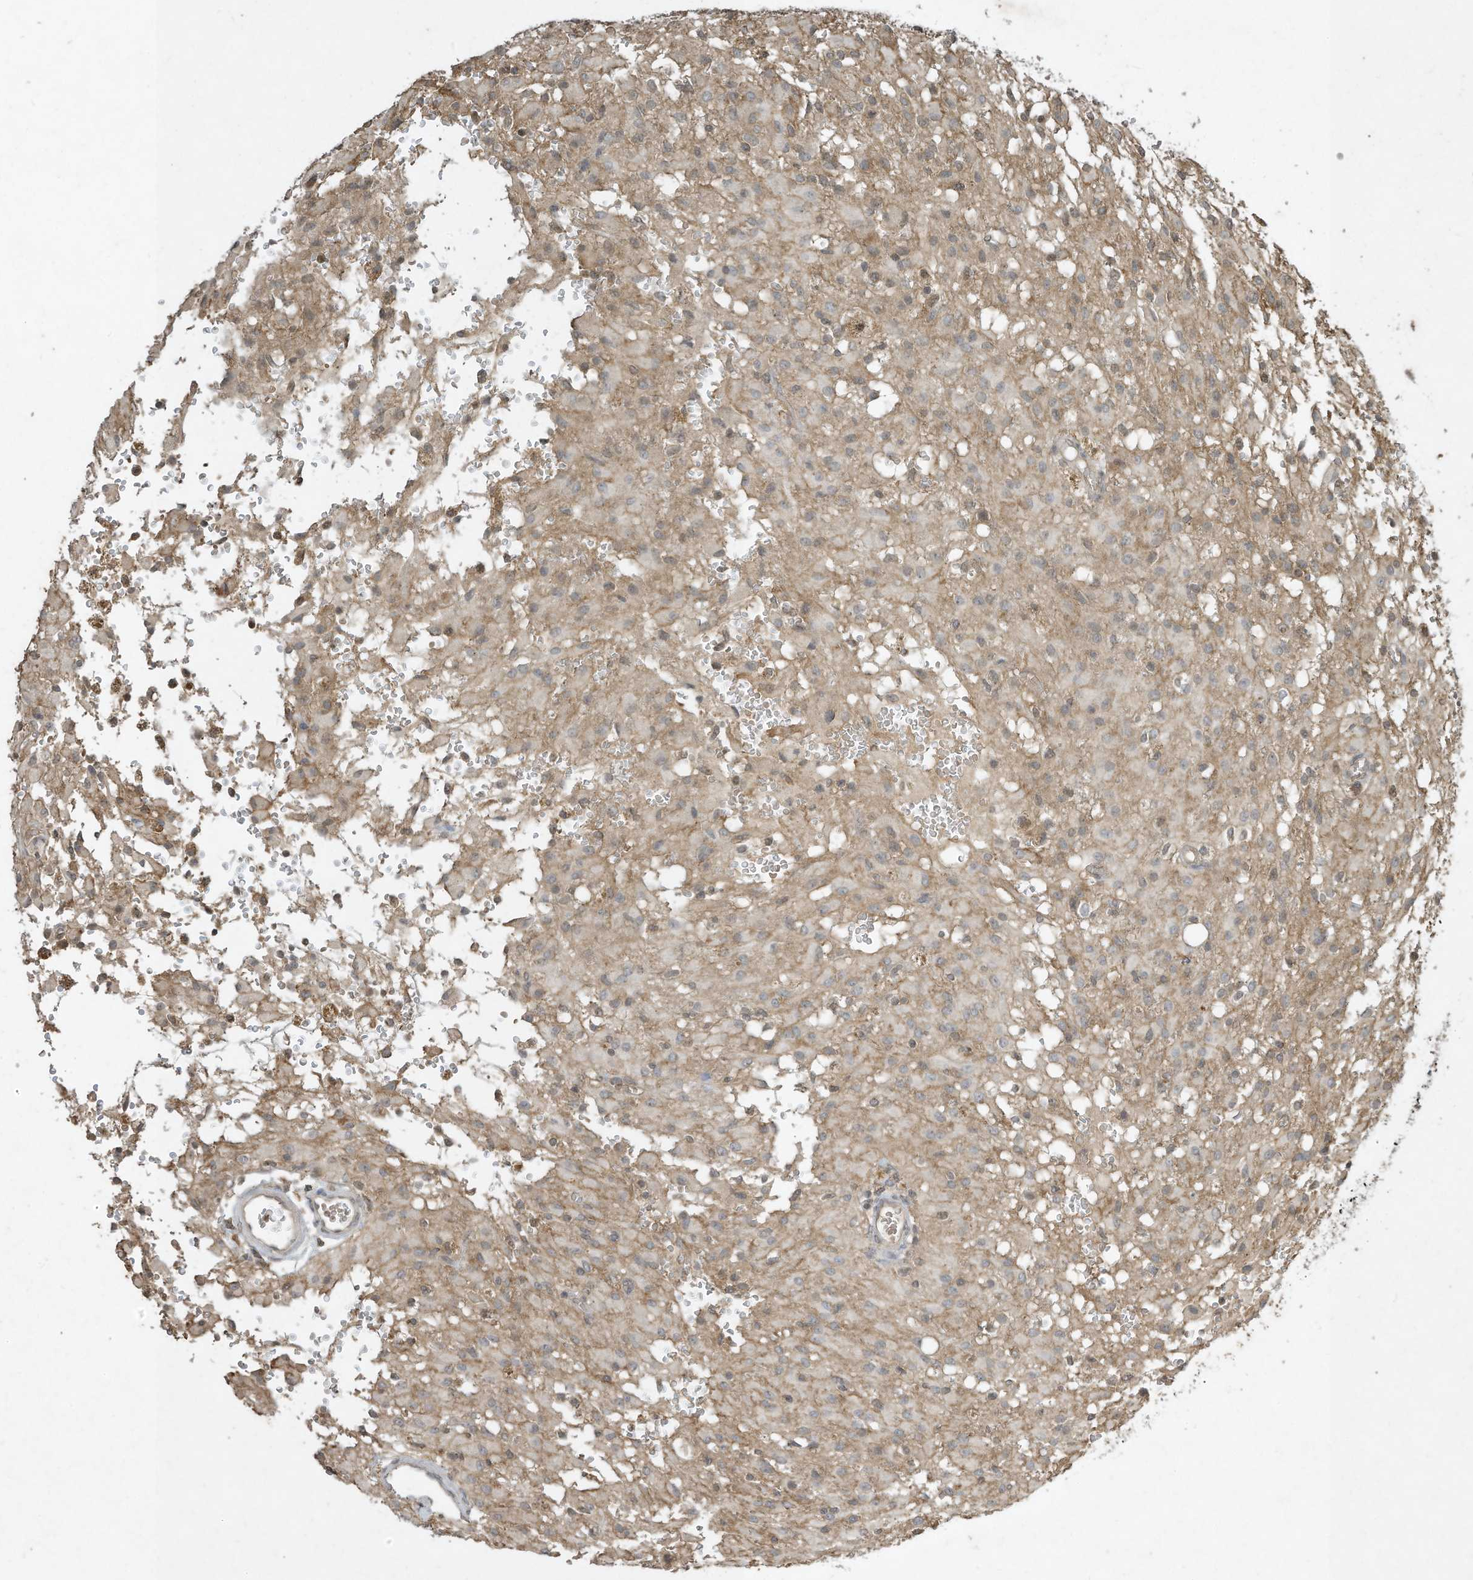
{"staining": {"intensity": "weak", "quantity": "<25%", "location": "cytoplasmic/membranous"}, "tissue": "glioma", "cell_type": "Tumor cells", "image_type": "cancer", "snomed": [{"axis": "morphology", "description": "Glioma, malignant, High grade"}, {"axis": "topography", "description": "Brain"}], "caption": "A micrograph of human glioma is negative for staining in tumor cells. Nuclei are stained in blue.", "gene": "MATN2", "patient": {"sex": "female", "age": 59}}